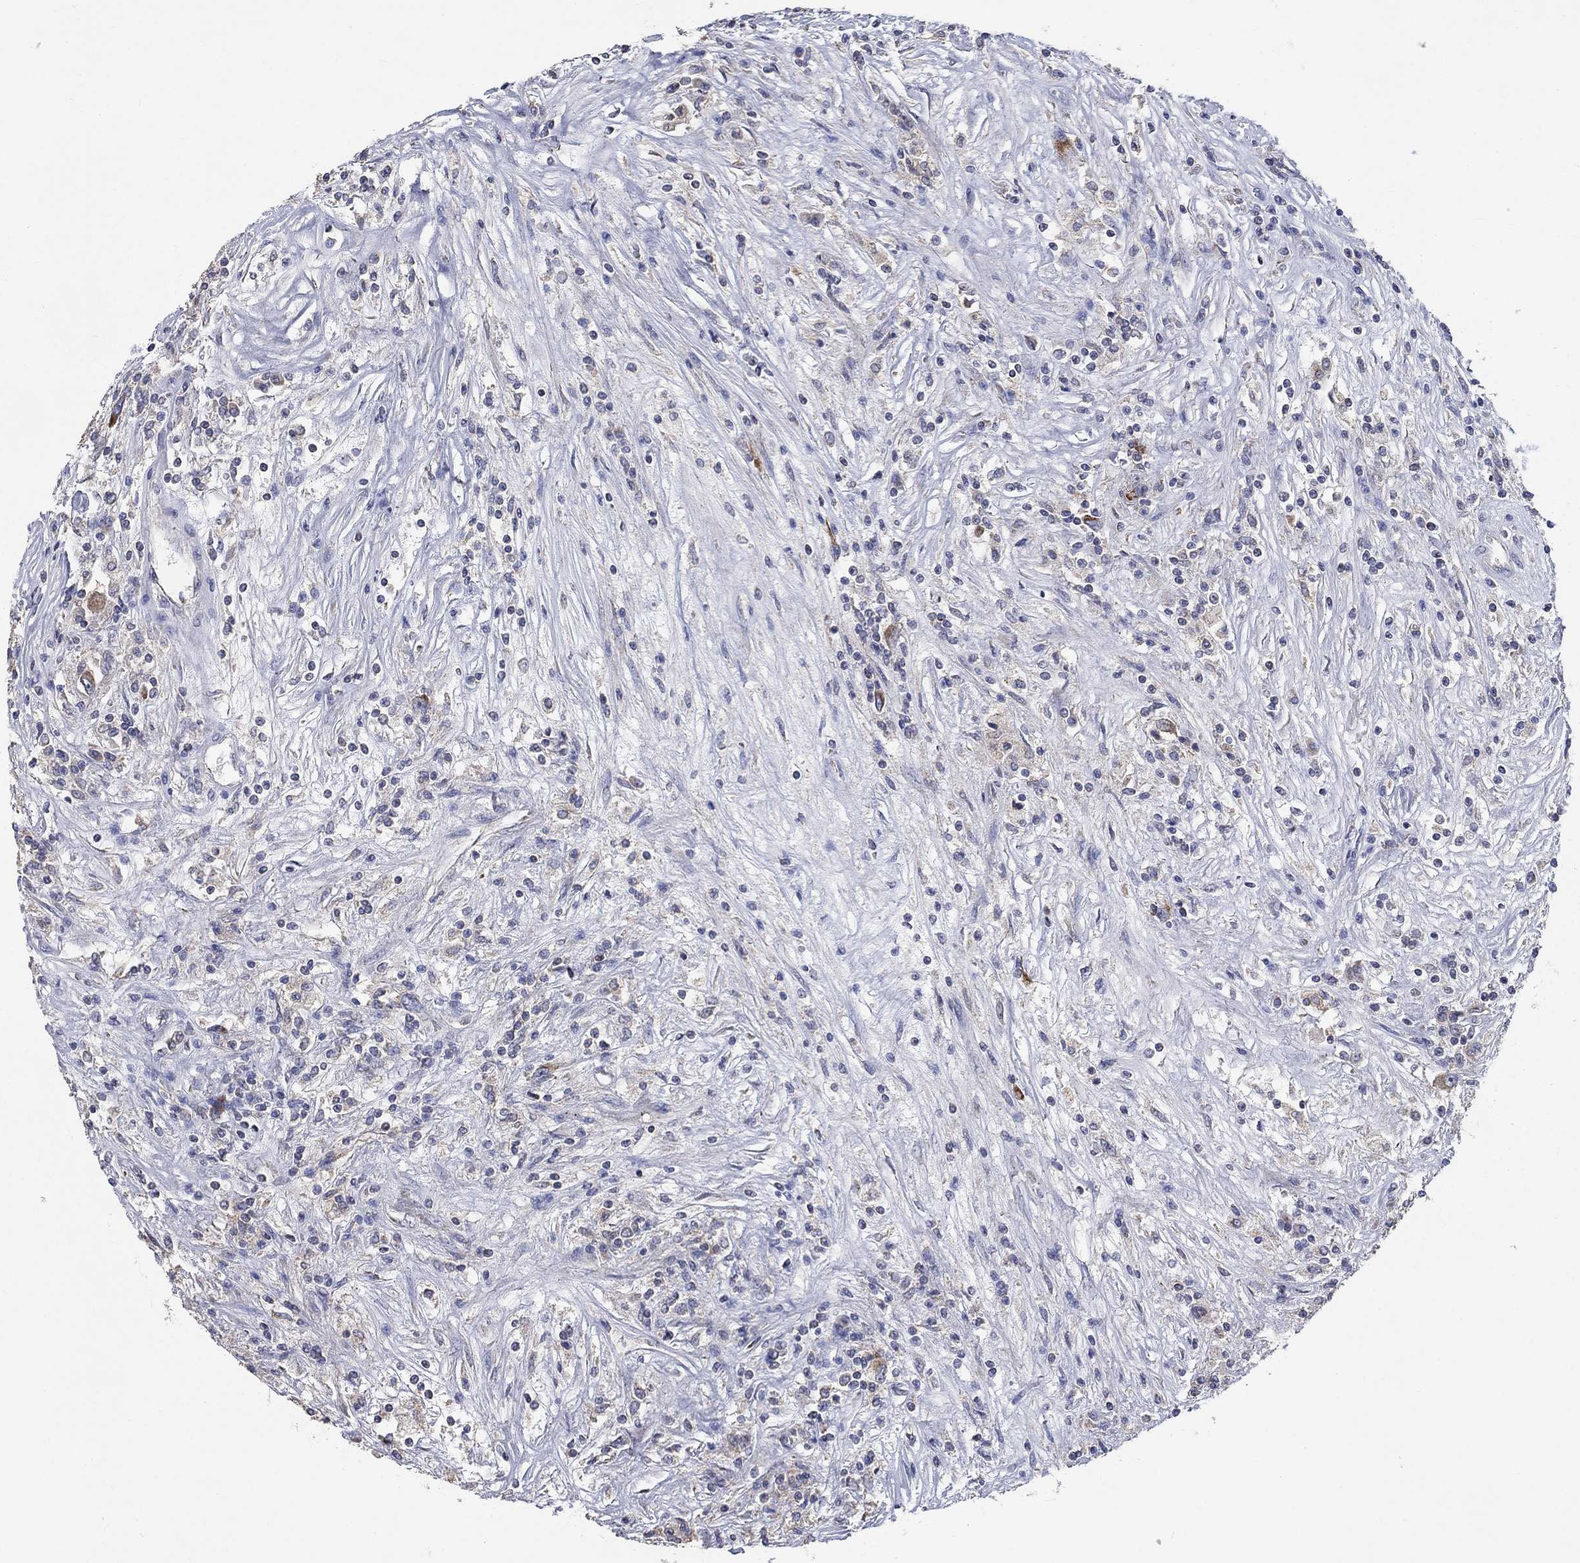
{"staining": {"intensity": "moderate", "quantity": "<25%", "location": "cytoplasmic/membranous"}, "tissue": "renal cancer", "cell_type": "Tumor cells", "image_type": "cancer", "snomed": [{"axis": "morphology", "description": "Adenocarcinoma, NOS"}, {"axis": "topography", "description": "Kidney"}], "caption": "Immunohistochemical staining of human renal cancer (adenocarcinoma) displays low levels of moderate cytoplasmic/membranous protein staining in about <25% of tumor cells. (brown staining indicates protein expression, while blue staining denotes nuclei).", "gene": "UGT8", "patient": {"sex": "female", "age": 67}}